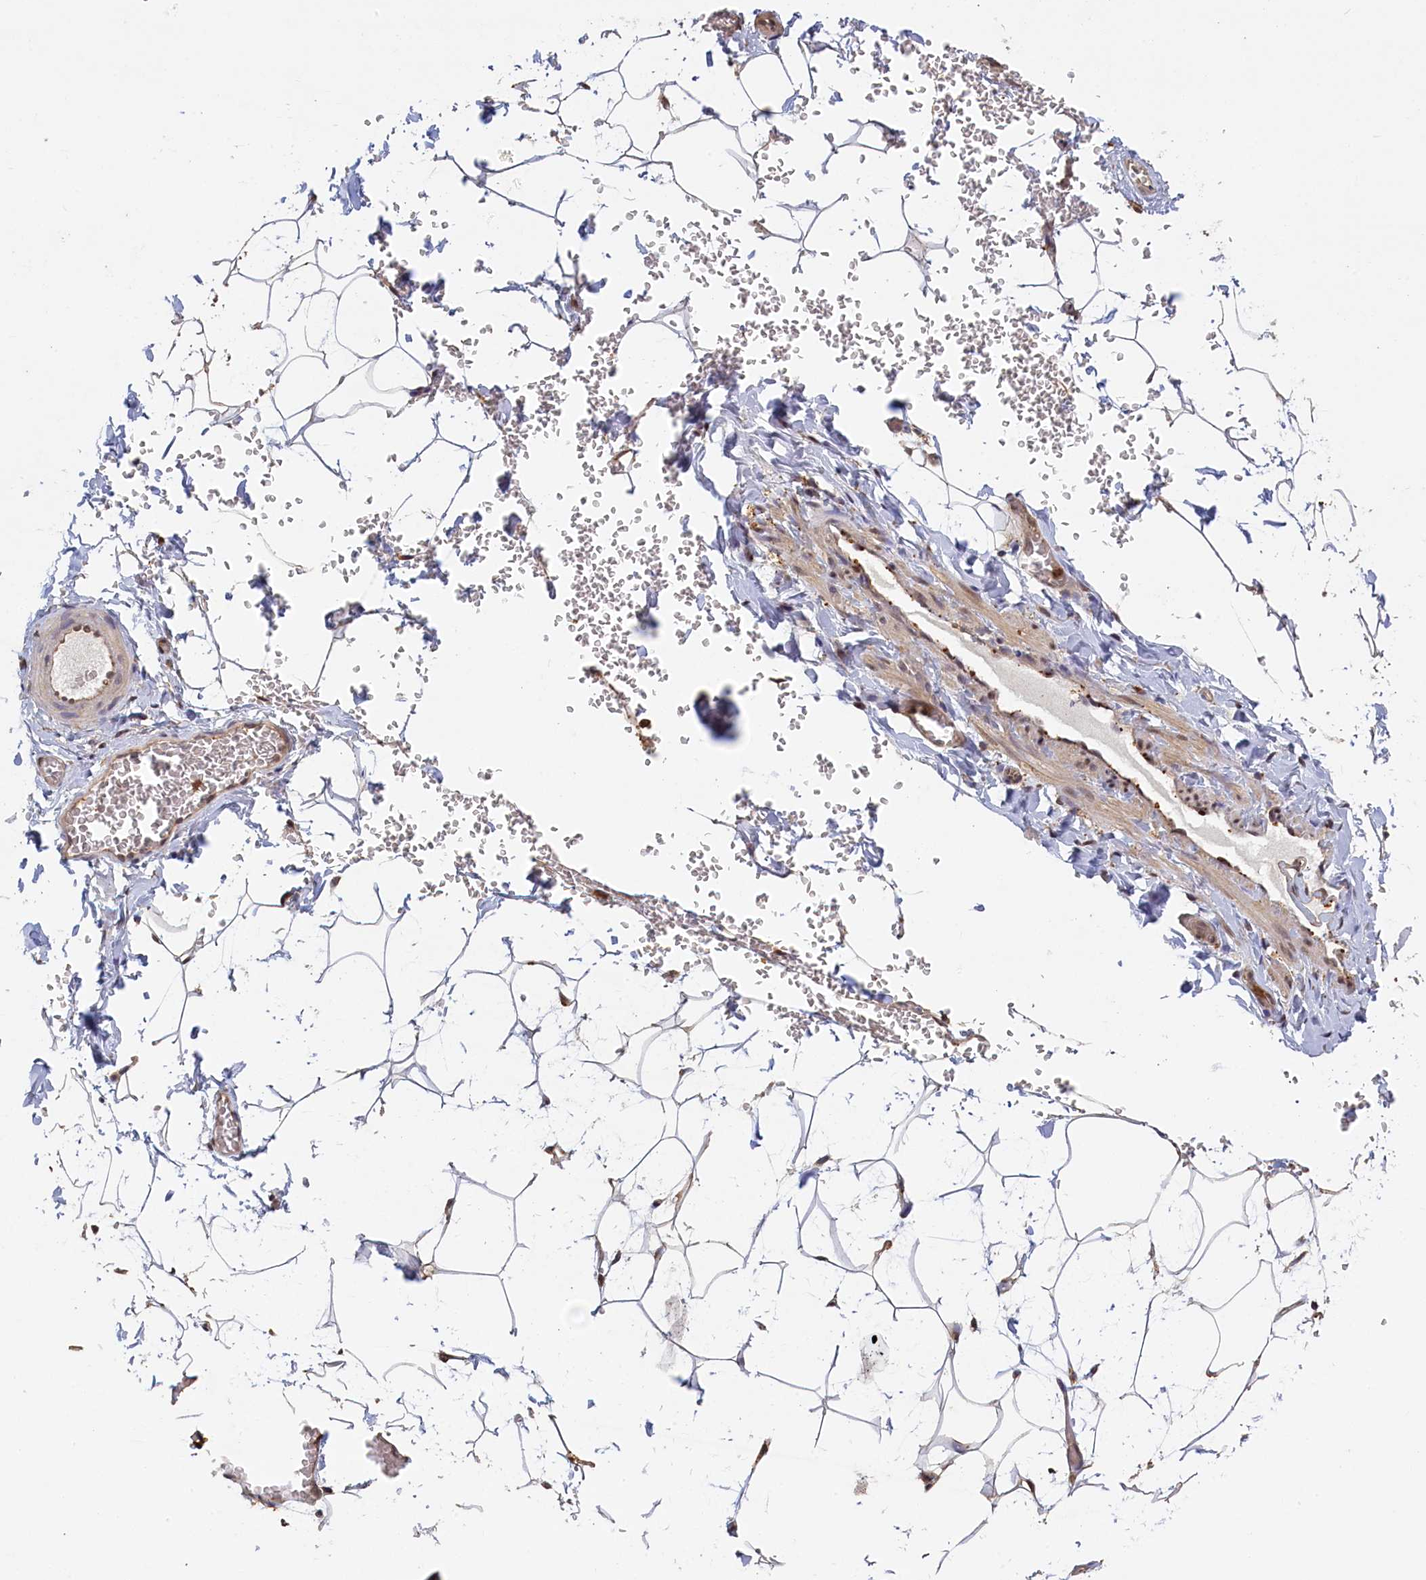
{"staining": {"intensity": "moderate", "quantity": ">75%", "location": "cytoplasmic/membranous"}, "tissue": "adipose tissue", "cell_type": "Adipocytes", "image_type": "normal", "snomed": [{"axis": "morphology", "description": "Normal tissue, NOS"}, {"axis": "topography", "description": "Gallbladder"}, {"axis": "topography", "description": "Peripheral nerve tissue"}], "caption": "IHC (DAB) staining of normal human adipose tissue reveals moderate cytoplasmic/membranous protein expression in about >75% of adipocytes.", "gene": "UCHL3", "patient": {"sex": "male", "age": 38}}